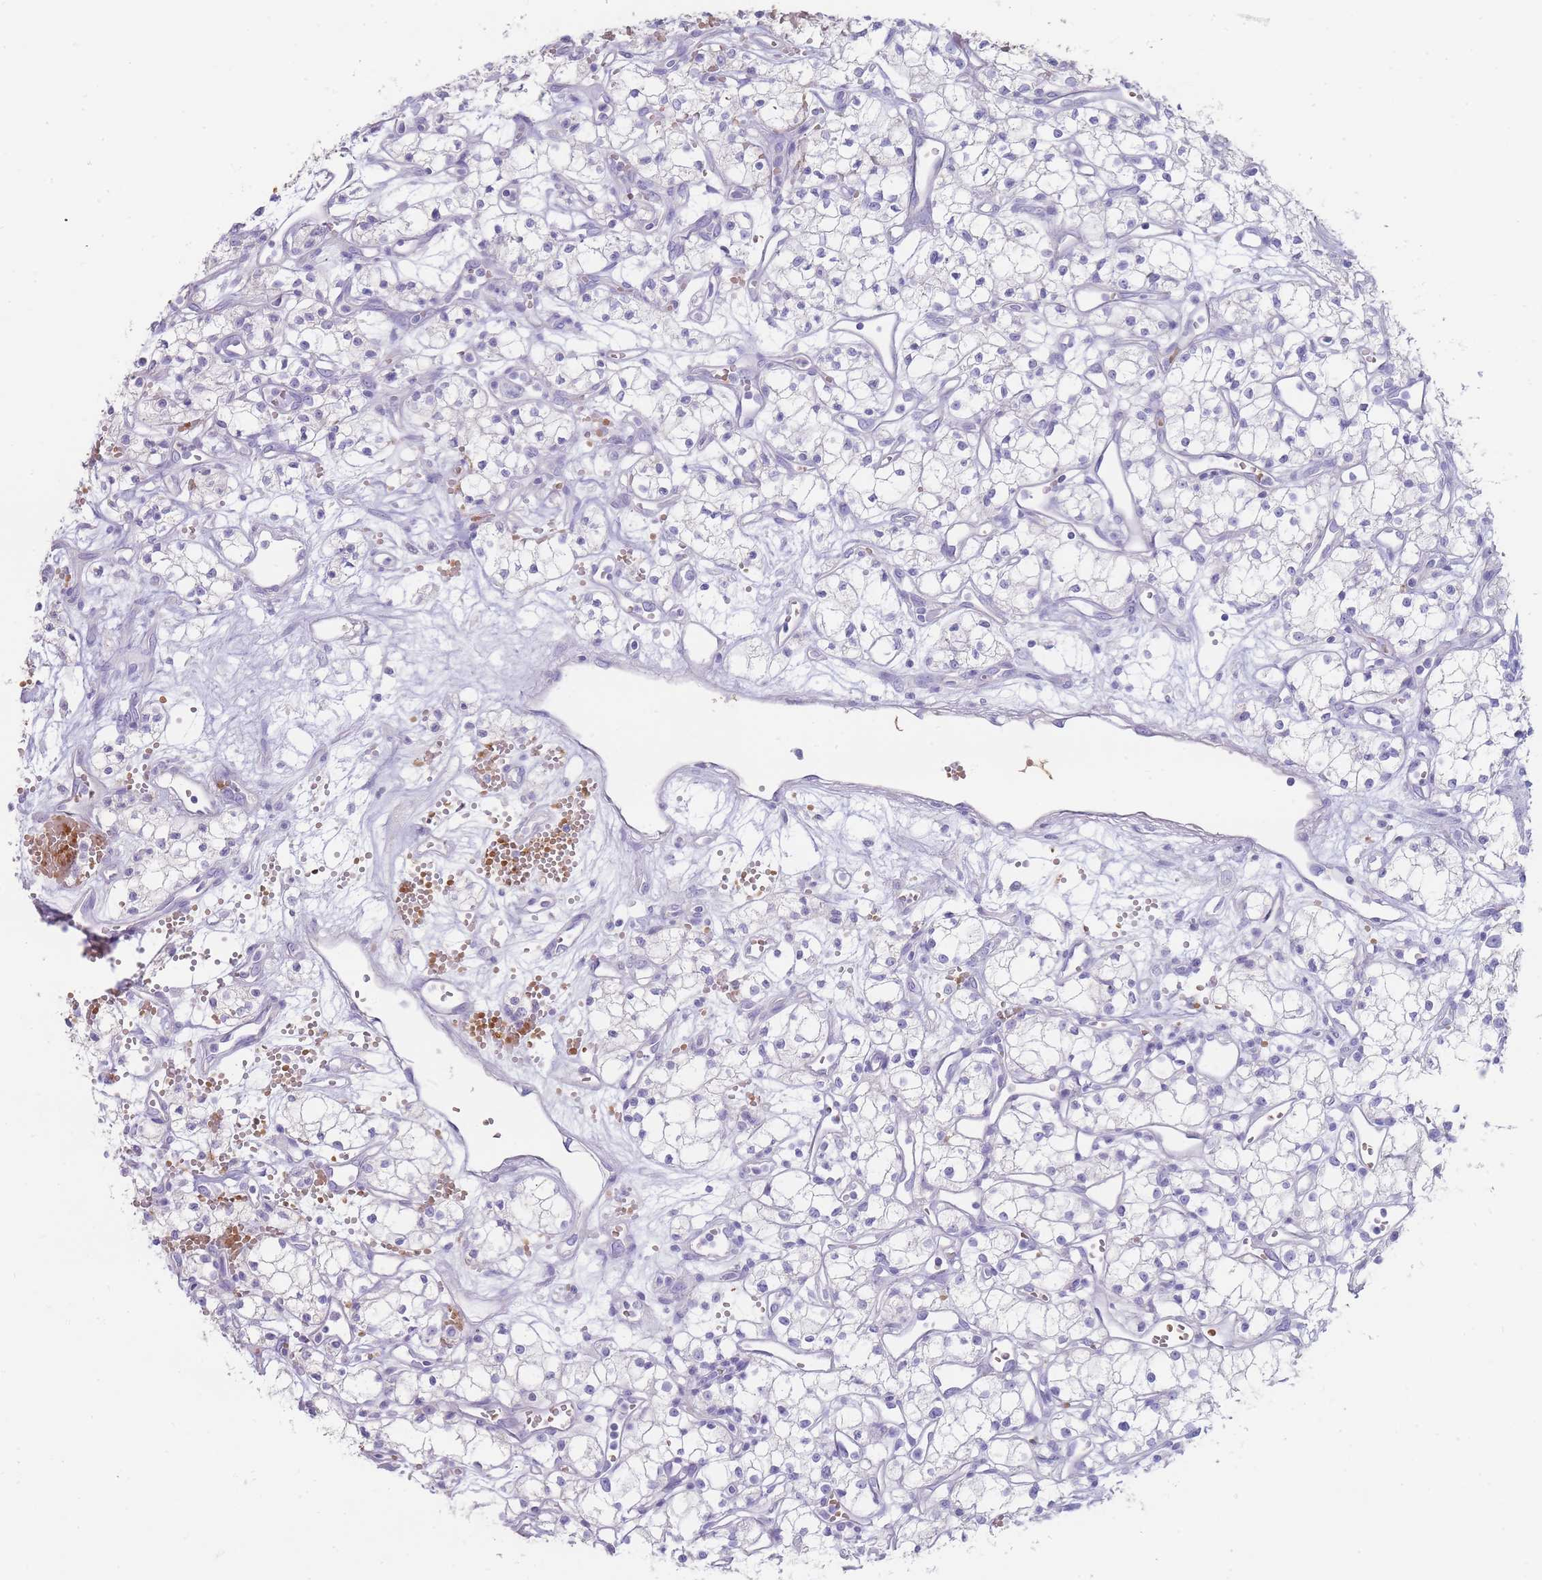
{"staining": {"intensity": "negative", "quantity": "none", "location": "none"}, "tissue": "renal cancer", "cell_type": "Tumor cells", "image_type": "cancer", "snomed": [{"axis": "morphology", "description": "Adenocarcinoma, NOS"}, {"axis": "topography", "description": "Kidney"}], "caption": "This is an immunohistochemistry (IHC) image of renal adenocarcinoma. There is no expression in tumor cells.", "gene": "HBG2", "patient": {"sex": "male", "age": 59}}